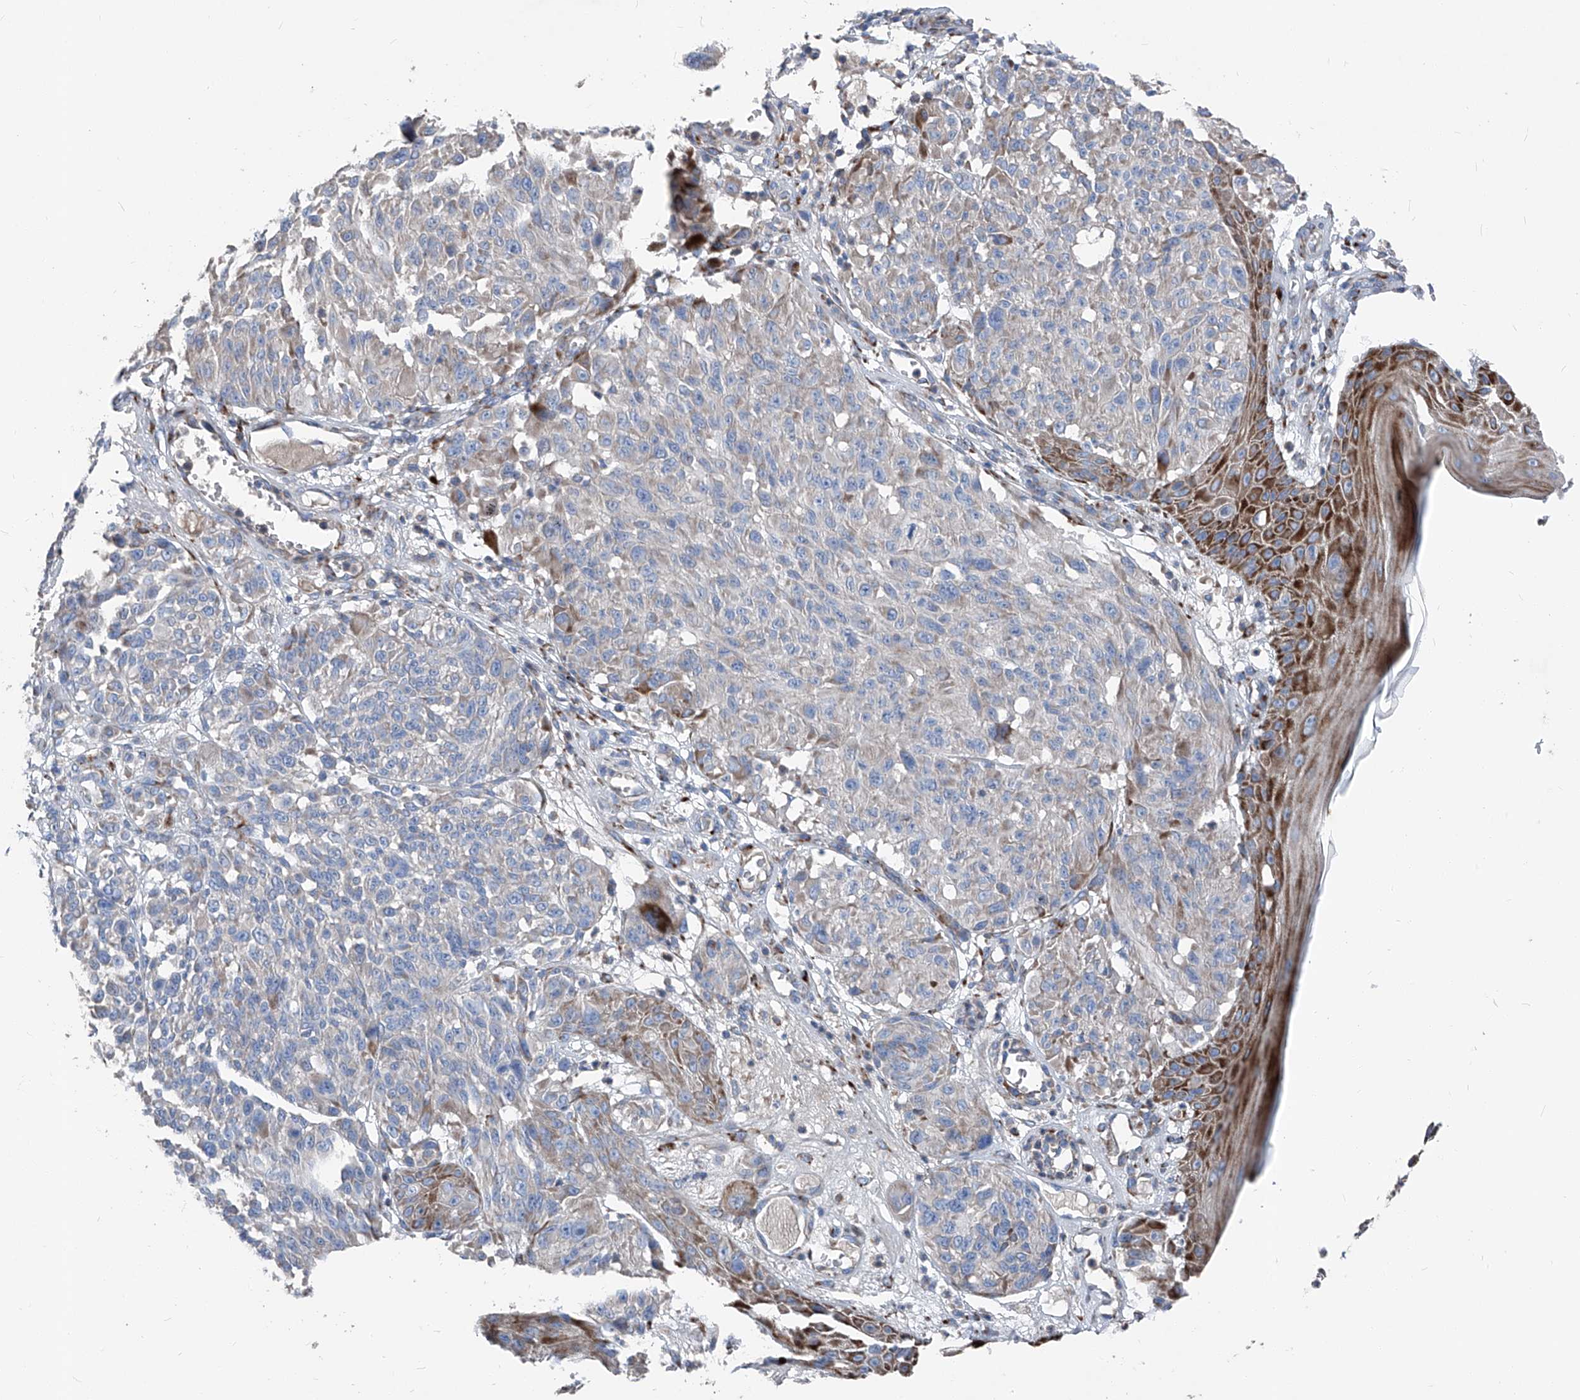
{"staining": {"intensity": "negative", "quantity": "none", "location": "none"}, "tissue": "melanoma", "cell_type": "Tumor cells", "image_type": "cancer", "snomed": [{"axis": "morphology", "description": "Malignant melanoma, NOS"}, {"axis": "topography", "description": "Skin"}], "caption": "IHC of melanoma demonstrates no staining in tumor cells.", "gene": "IFI27", "patient": {"sex": "male", "age": 83}}